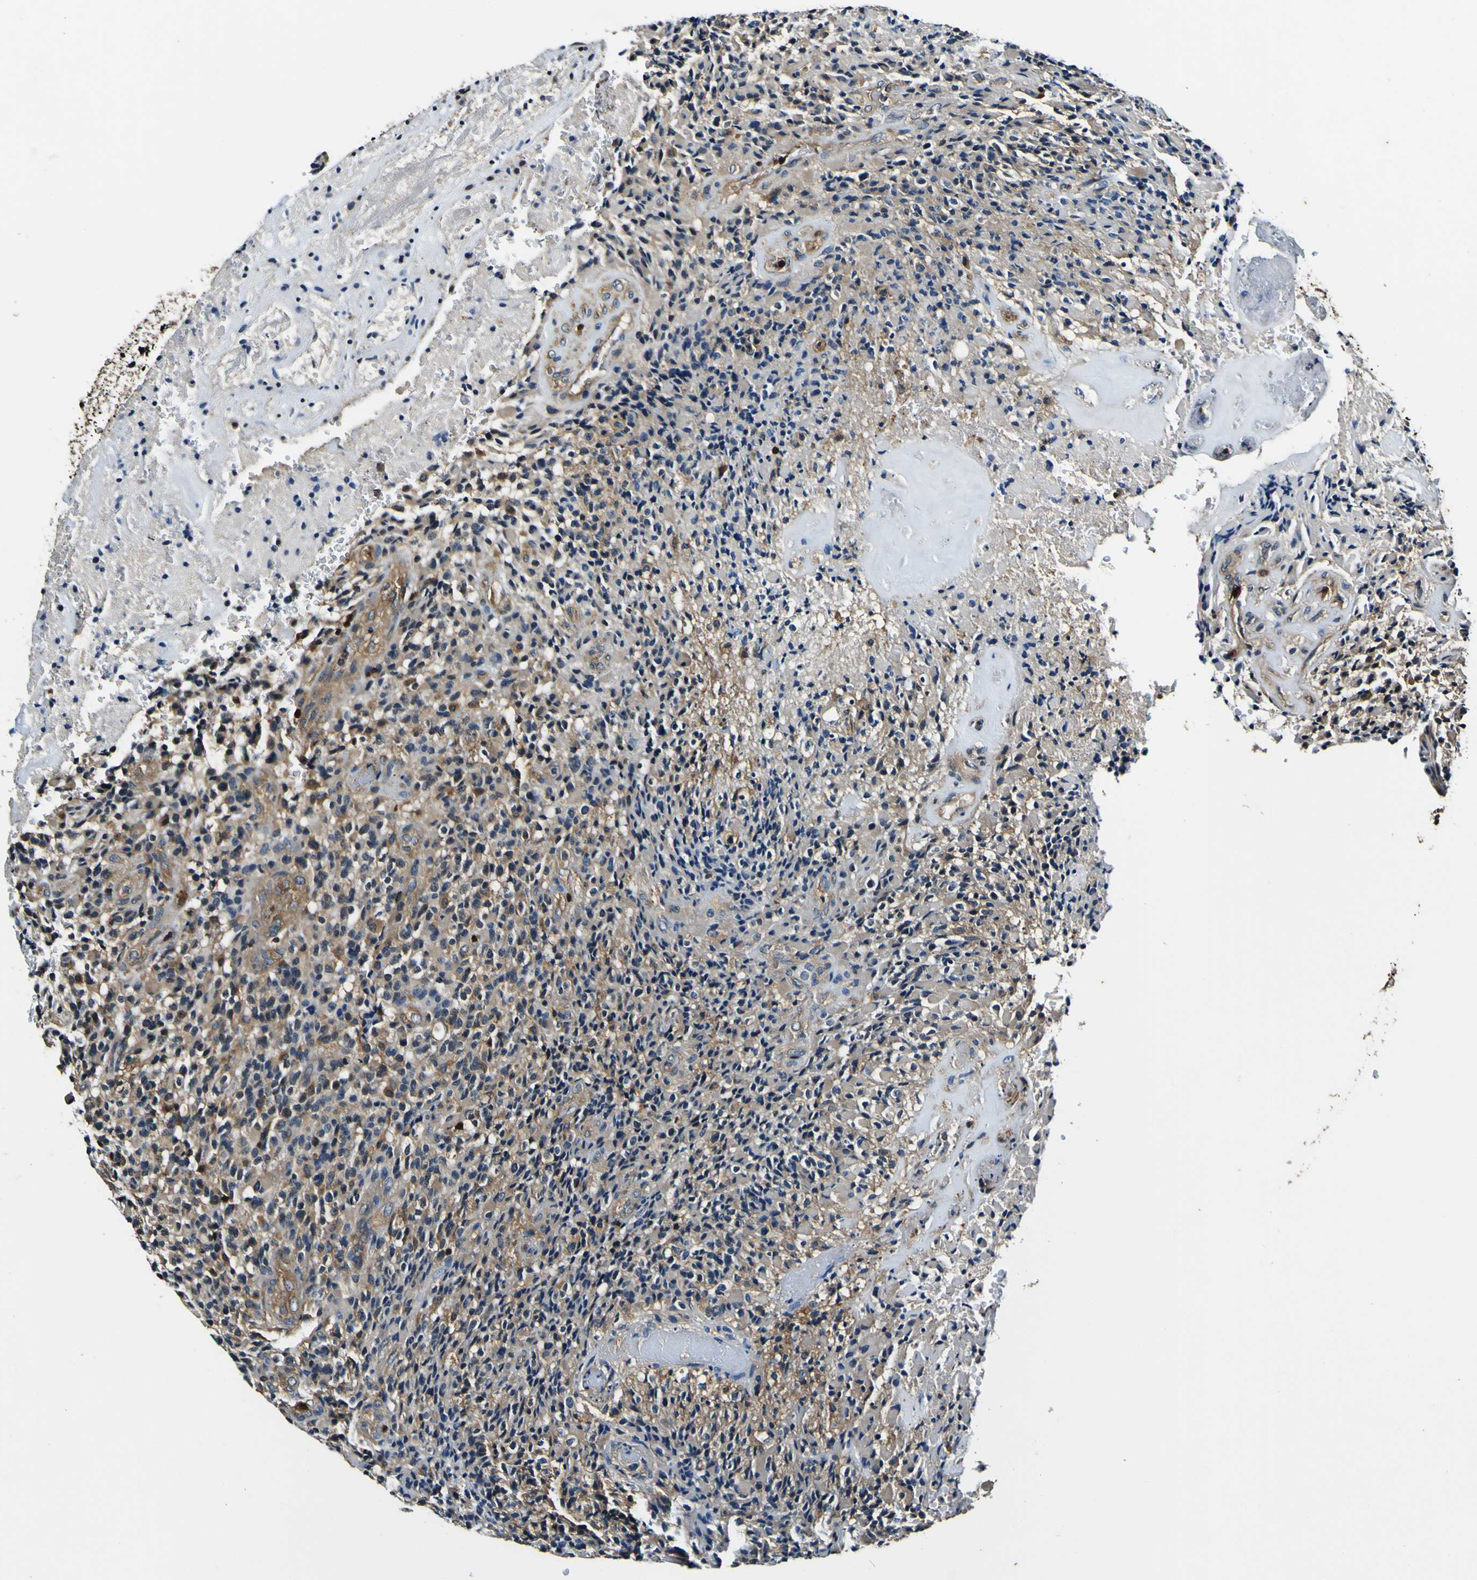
{"staining": {"intensity": "moderate", "quantity": "25%-75%", "location": "cytoplasmic/membranous"}, "tissue": "glioma", "cell_type": "Tumor cells", "image_type": "cancer", "snomed": [{"axis": "morphology", "description": "Glioma, malignant, High grade"}, {"axis": "topography", "description": "Brain"}], "caption": "This is a micrograph of IHC staining of glioma, which shows moderate staining in the cytoplasmic/membranous of tumor cells.", "gene": "RHOT2", "patient": {"sex": "male", "age": 71}}